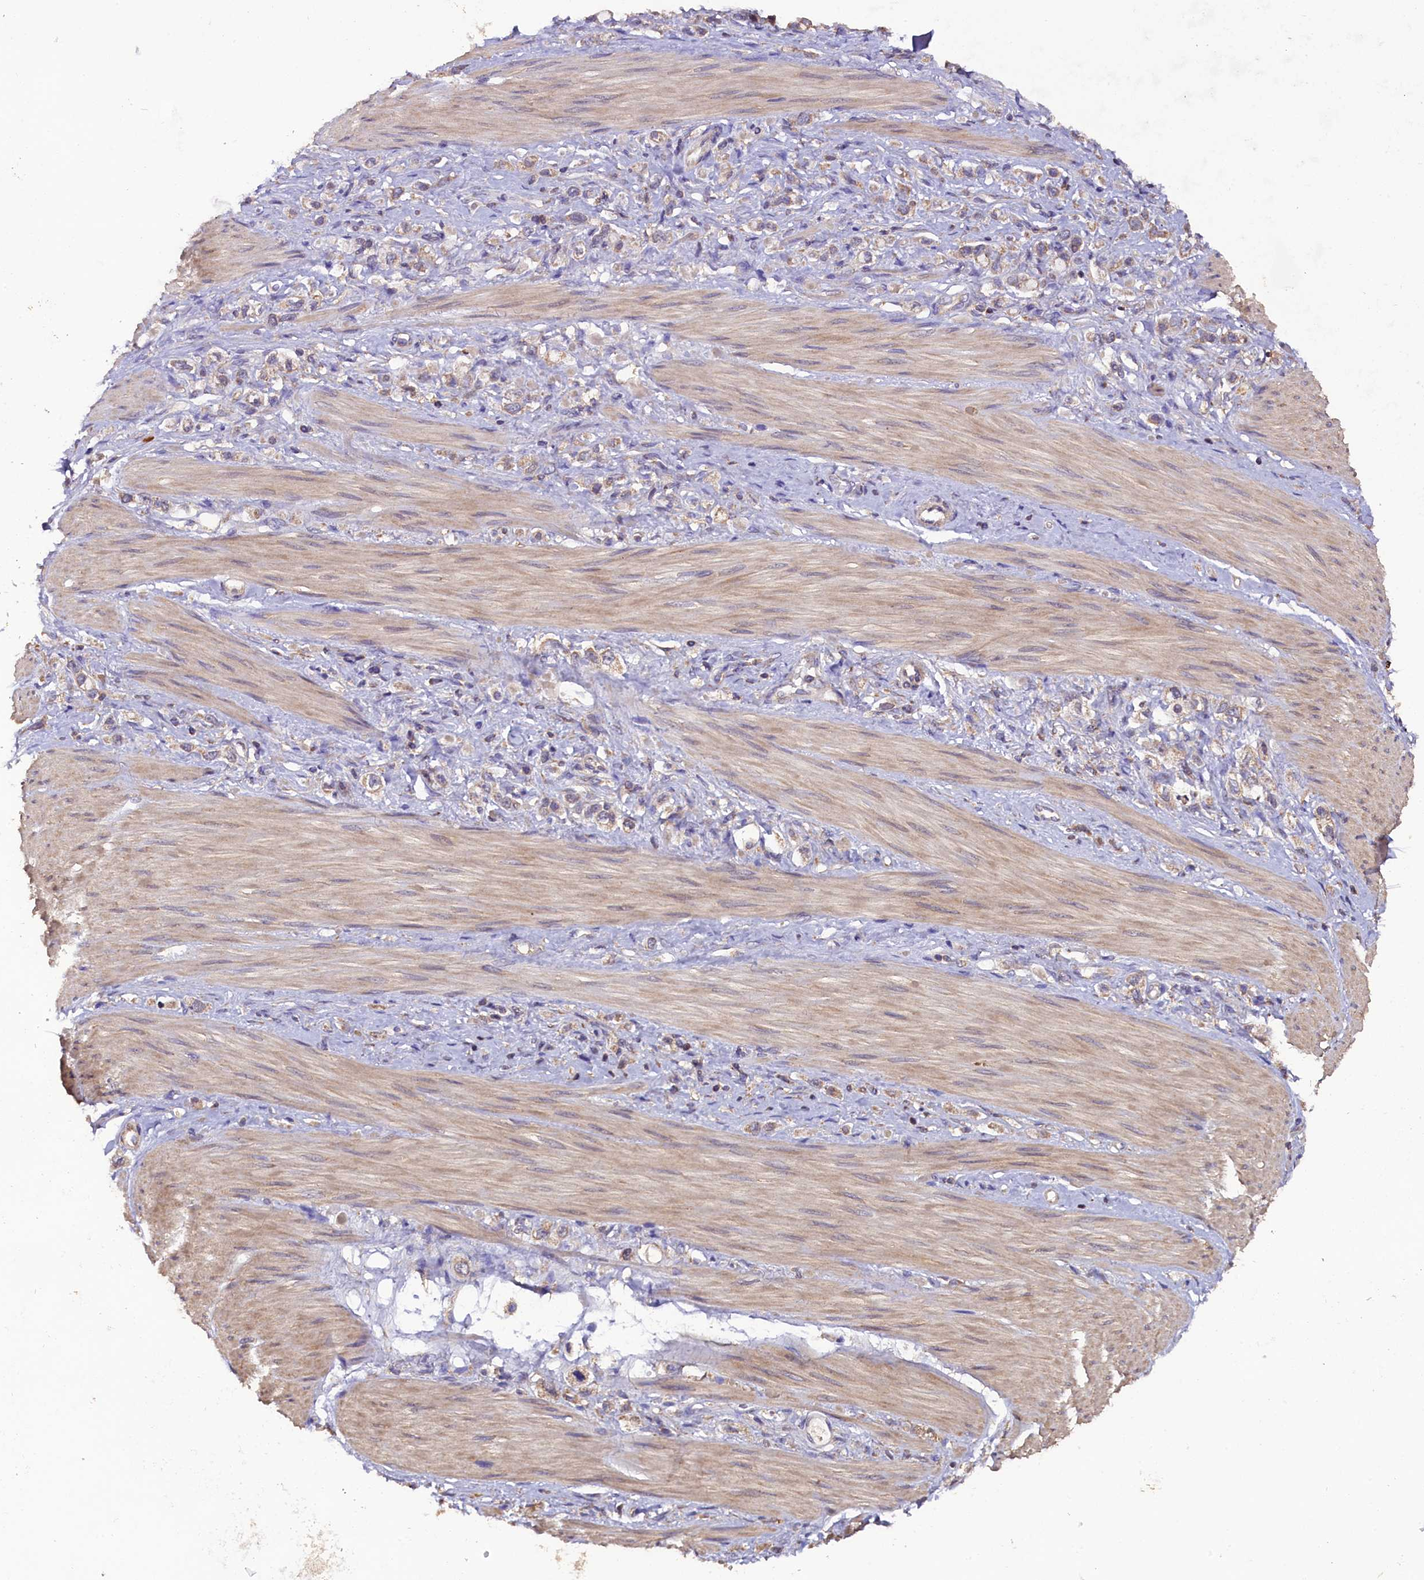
{"staining": {"intensity": "weak", "quantity": ">75%", "location": "cytoplasmic/membranous"}, "tissue": "stomach cancer", "cell_type": "Tumor cells", "image_type": "cancer", "snomed": [{"axis": "morphology", "description": "Adenocarcinoma, NOS"}, {"axis": "topography", "description": "Stomach"}], "caption": "A brown stain labels weak cytoplasmic/membranous positivity of a protein in stomach cancer tumor cells.", "gene": "ENKD1", "patient": {"sex": "female", "age": 65}}